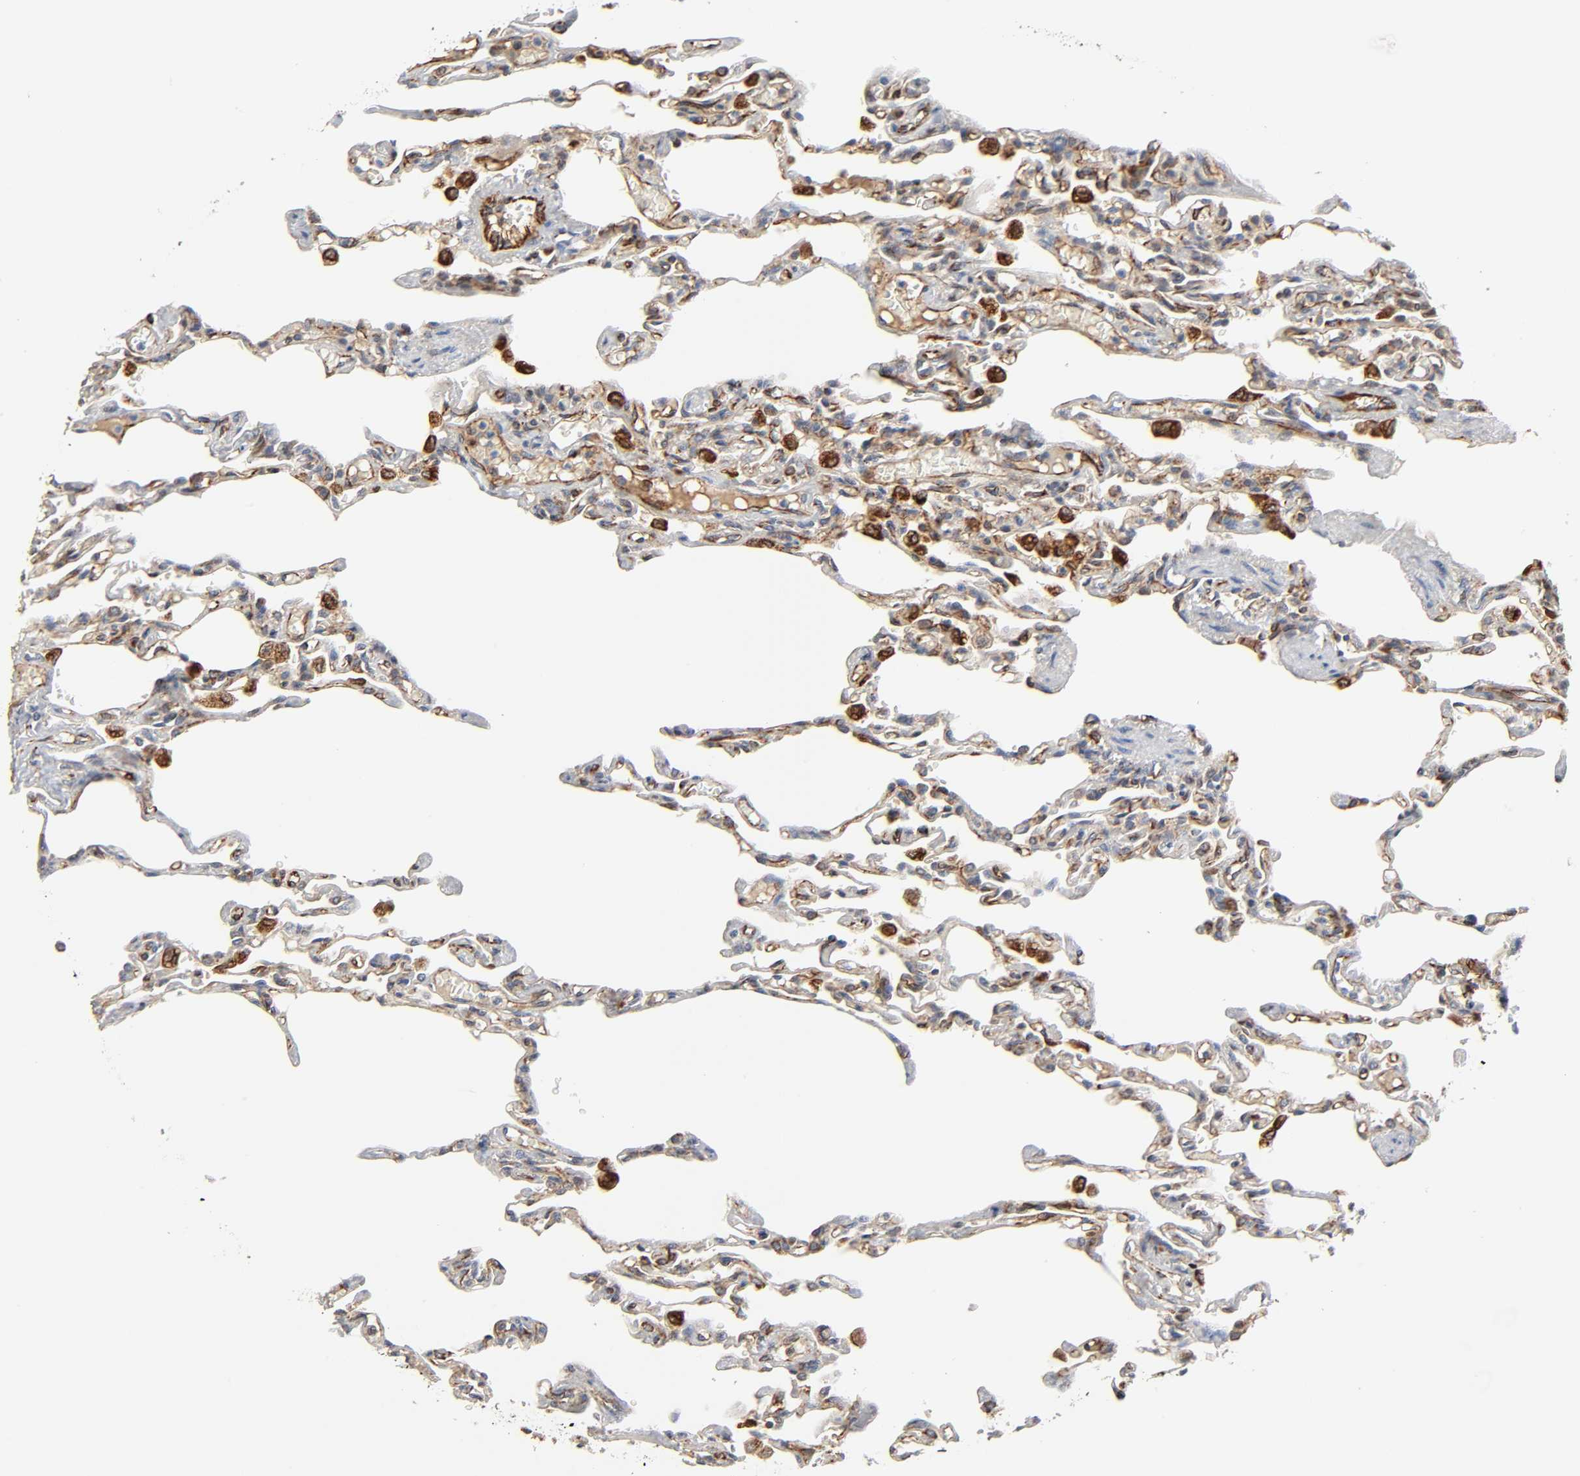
{"staining": {"intensity": "moderate", "quantity": ">75%", "location": "cytoplasmic/membranous"}, "tissue": "lung", "cell_type": "Alveolar cells", "image_type": "normal", "snomed": [{"axis": "morphology", "description": "Normal tissue, NOS"}, {"axis": "topography", "description": "Lung"}], "caption": "Brown immunohistochemical staining in normal human lung reveals moderate cytoplasmic/membranous expression in about >75% of alveolar cells.", "gene": "REEP5", "patient": {"sex": "male", "age": 21}}